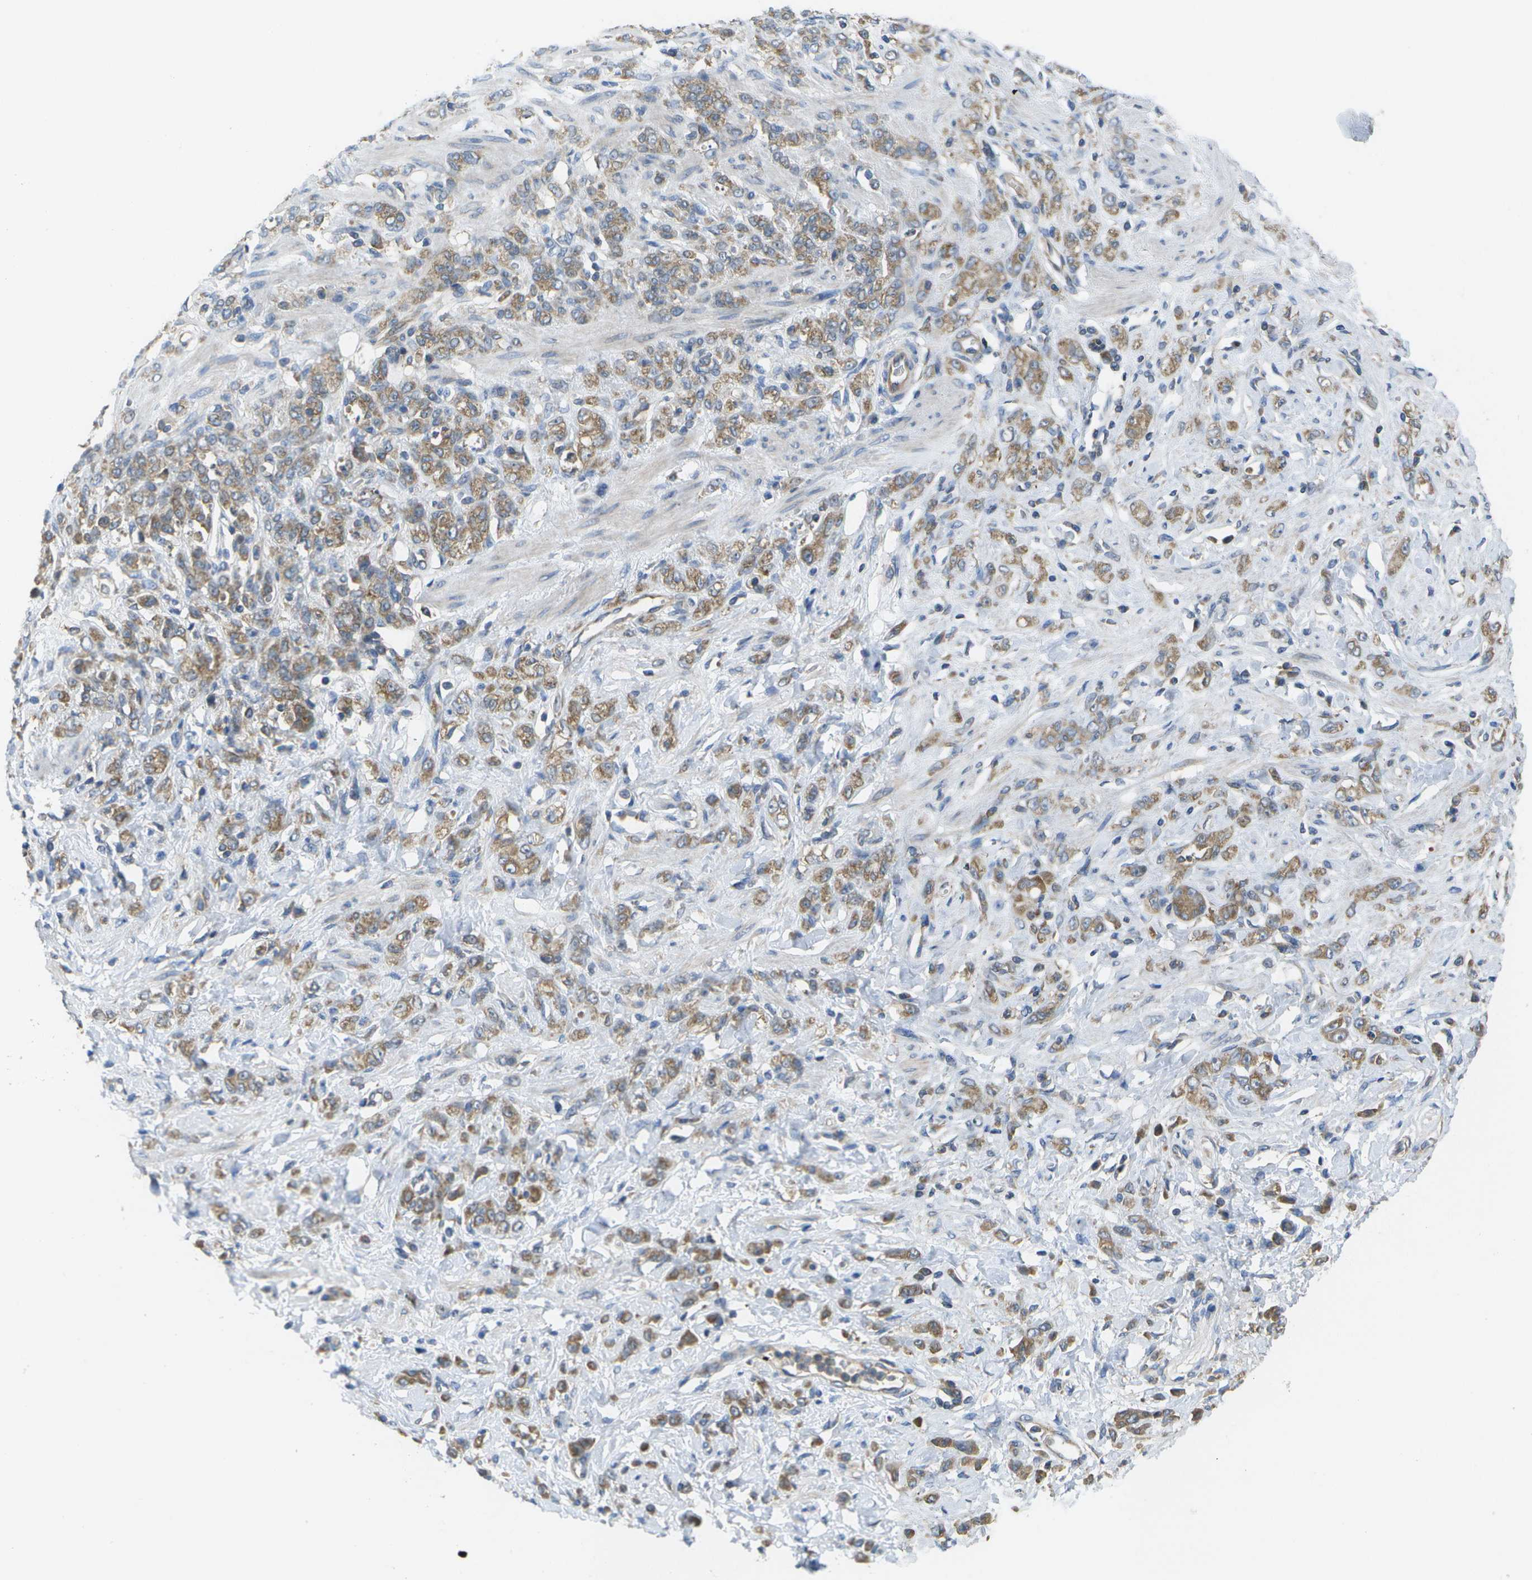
{"staining": {"intensity": "moderate", "quantity": ">75%", "location": "cytoplasmic/membranous"}, "tissue": "stomach cancer", "cell_type": "Tumor cells", "image_type": "cancer", "snomed": [{"axis": "morphology", "description": "Normal tissue, NOS"}, {"axis": "morphology", "description": "Adenocarcinoma, NOS"}, {"axis": "topography", "description": "Stomach"}], "caption": "IHC photomicrograph of neoplastic tissue: human stomach cancer stained using immunohistochemistry exhibits medium levels of moderate protein expression localized specifically in the cytoplasmic/membranous of tumor cells, appearing as a cytoplasmic/membranous brown color.", "gene": "DPM3", "patient": {"sex": "male", "age": 82}}